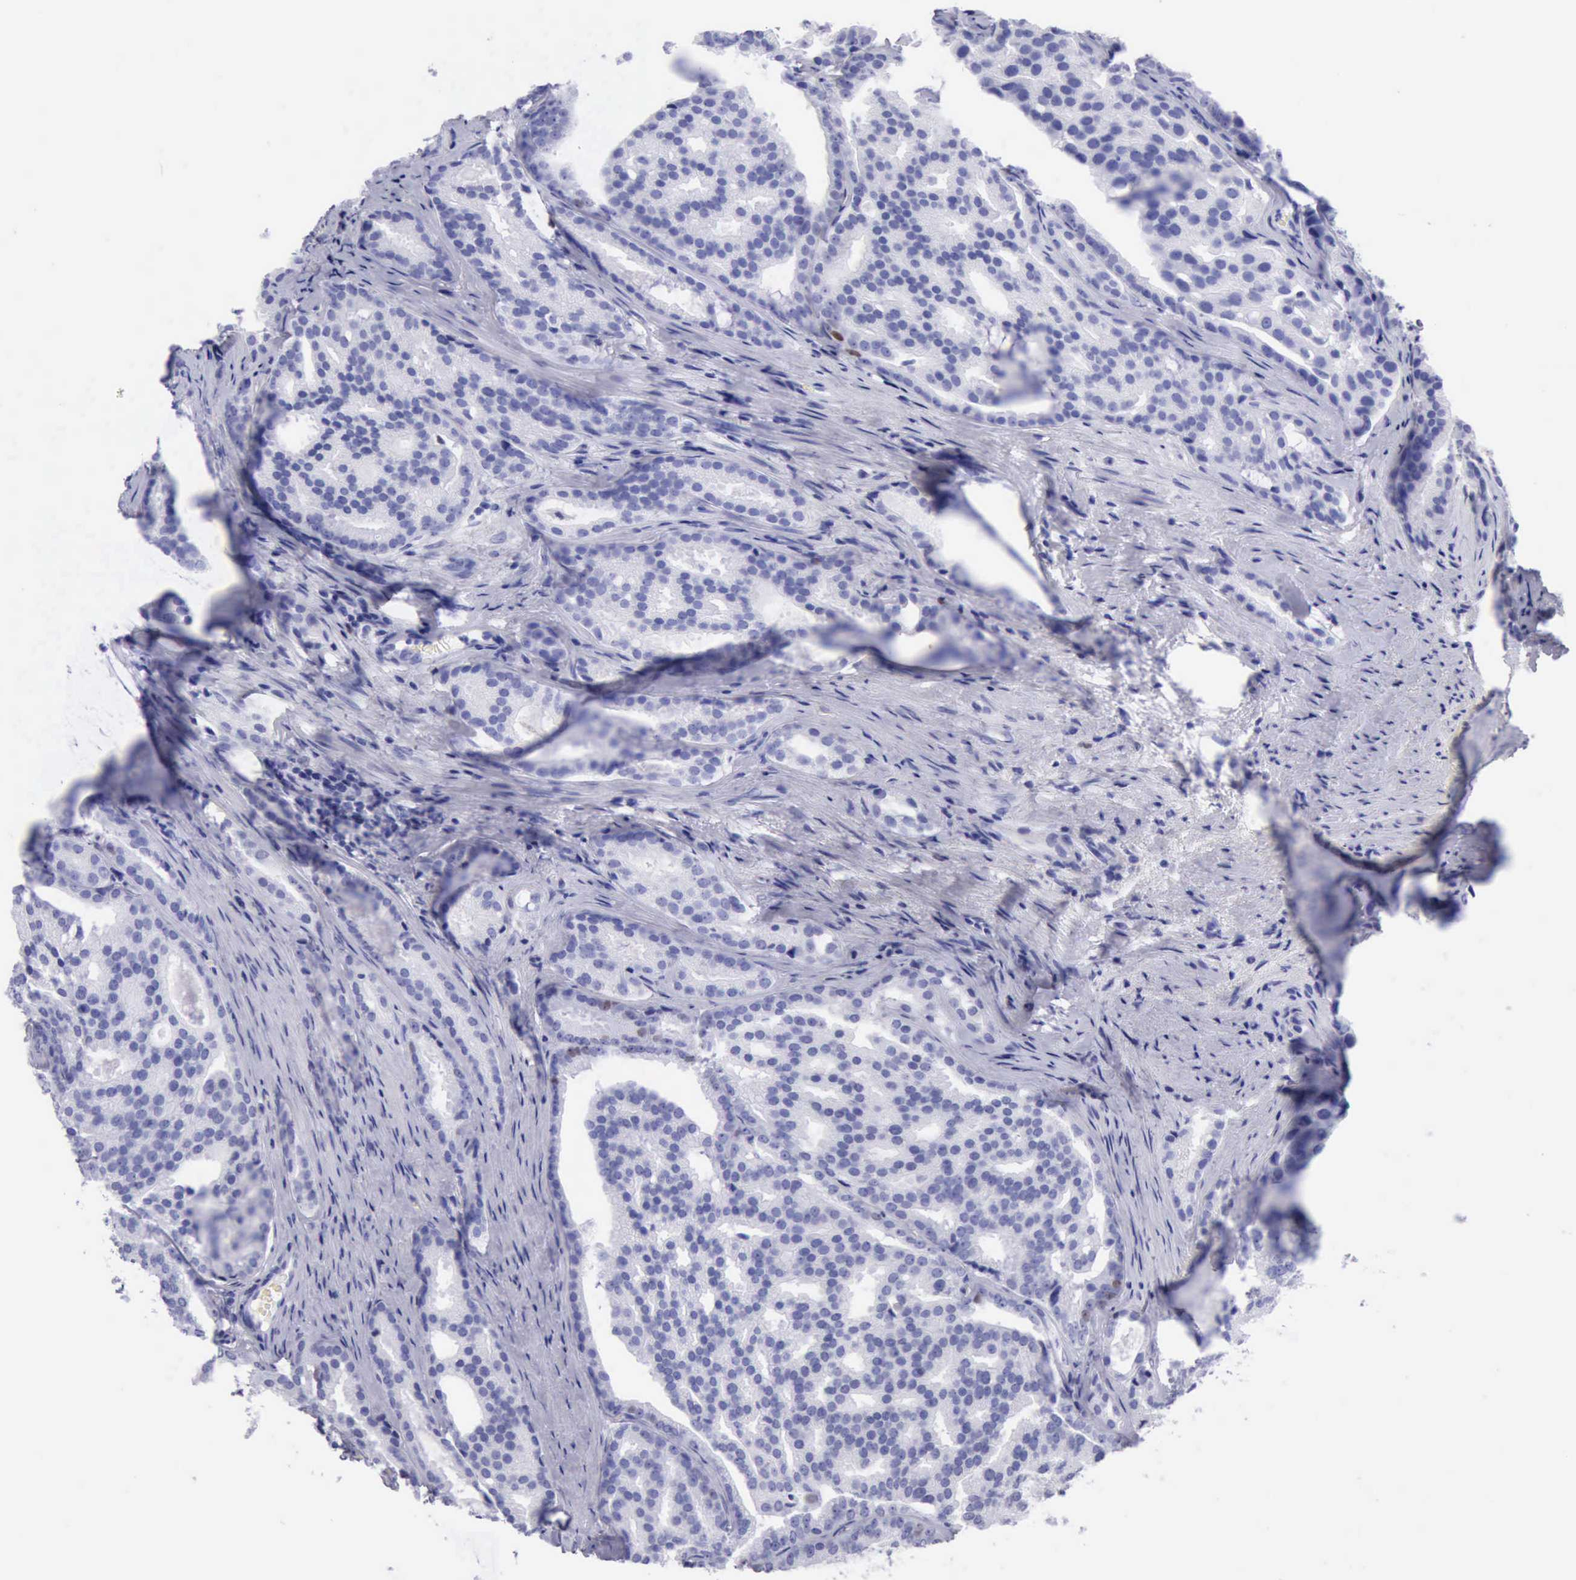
{"staining": {"intensity": "moderate", "quantity": "<25%", "location": "nuclear"}, "tissue": "prostate cancer", "cell_type": "Tumor cells", "image_type": "cancer", "snomed": [{"axis": "morphology", "description": "Adenocarcinoma, High grade"}, {"axis": "topography", "description": "Prostate"}], "caption": "DAB immunohistochemical staining of adenocarcinoma (high-grade) (prostate) demonstrates moderate nuclear protein positivity in about <25% of tumor cells.", "gene": "MCM2", "patient": {"sex": "male", "age": 64}}